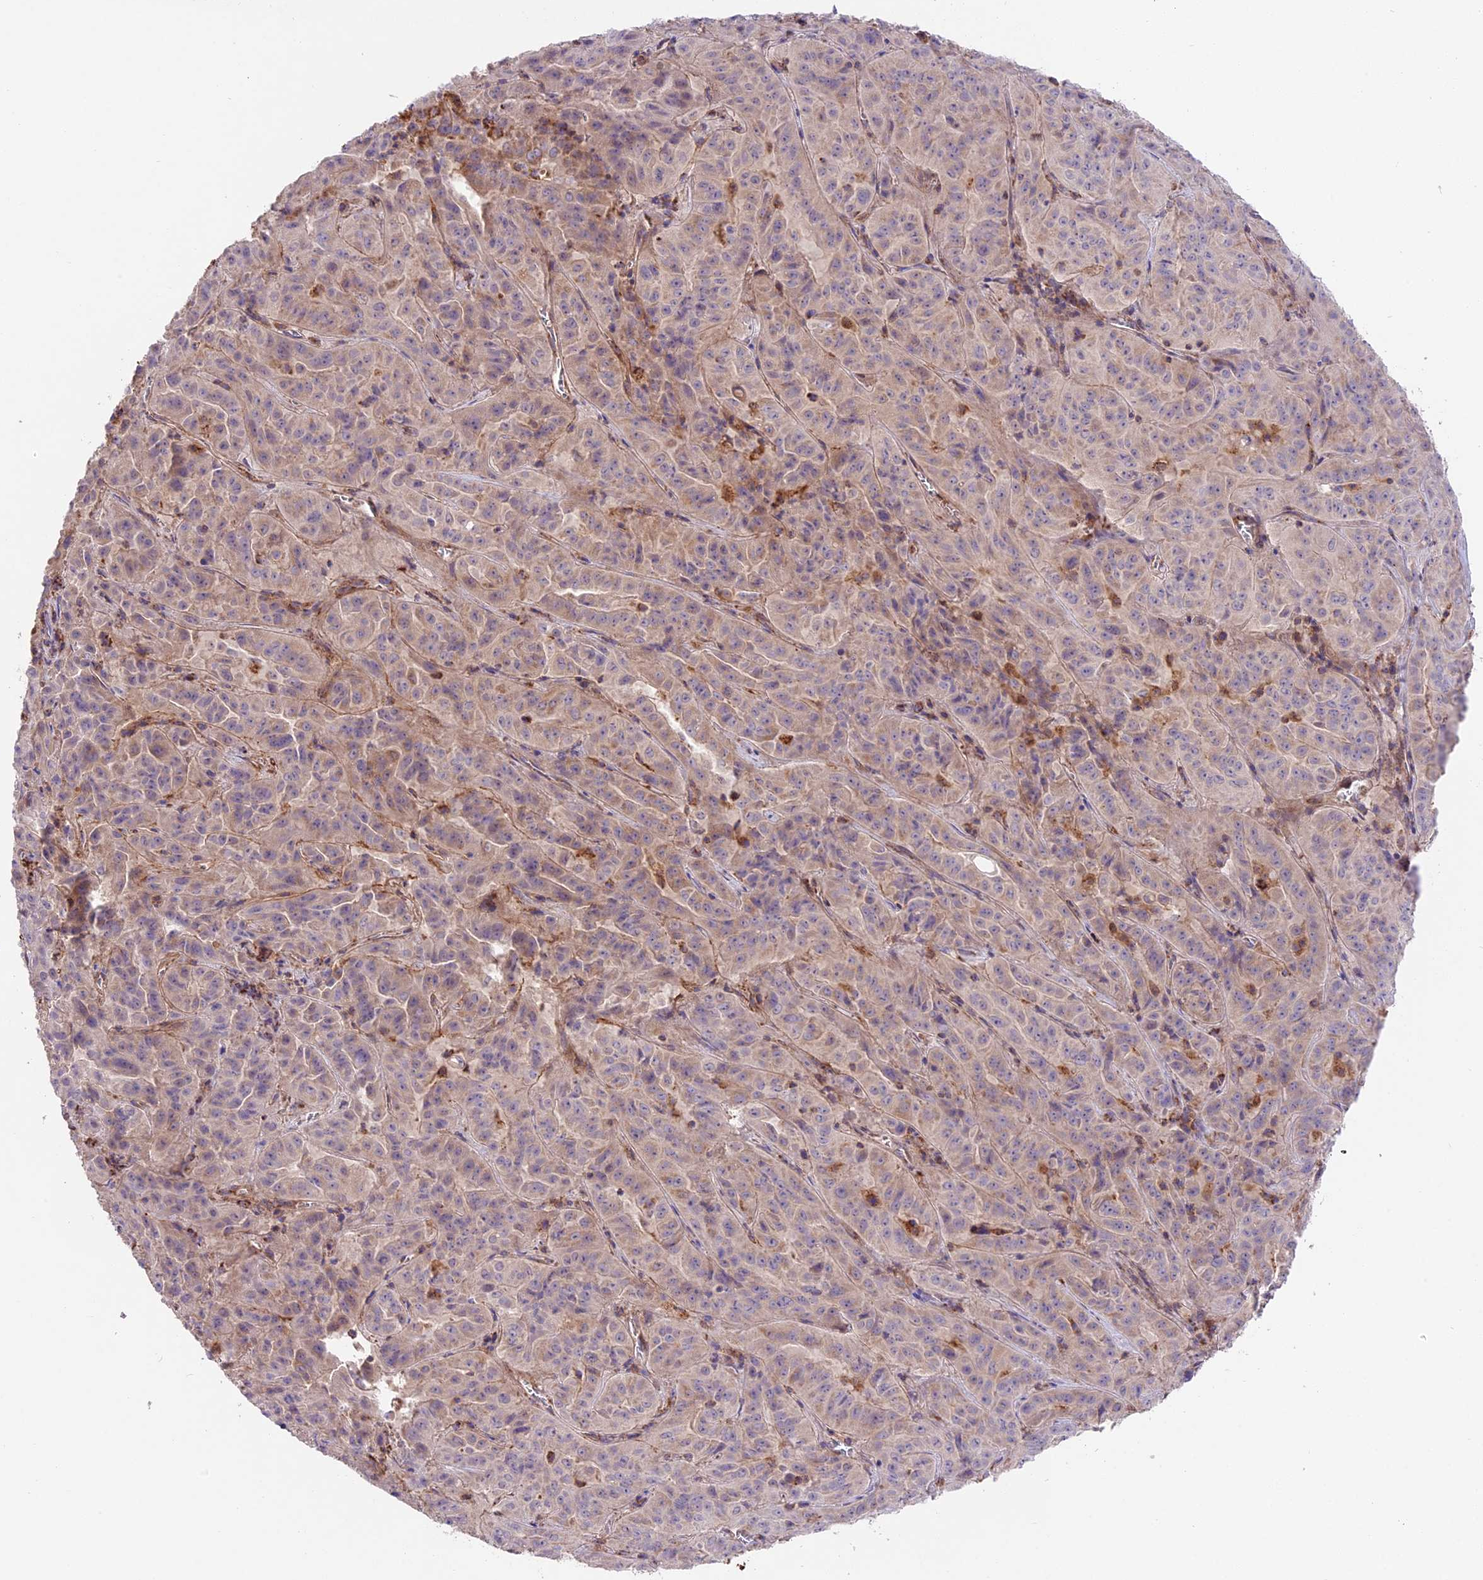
{"staining": {"intensity": "weak", "quantity": "<25%", "location": "cytoplasmic/membranous"}, "tissue": "pancreatic cancer", "cell_type": "Tumor cells", "image_type": "cancer", "snomed": [{"axis": "morphology", "description": "Adenocarcinoma, NOS"}, {"axis": "topography", "description": "Pancreas"}], "caption": "High magnification brightfield microscopy of pancreatic adenocarcinoma stained with DAB (brown) and counterstained with hematoxylin (blue): tumor cells show no significant positivity.", "gene": "NDUFA8", "patient": {"sex": "male", "age": 63}}